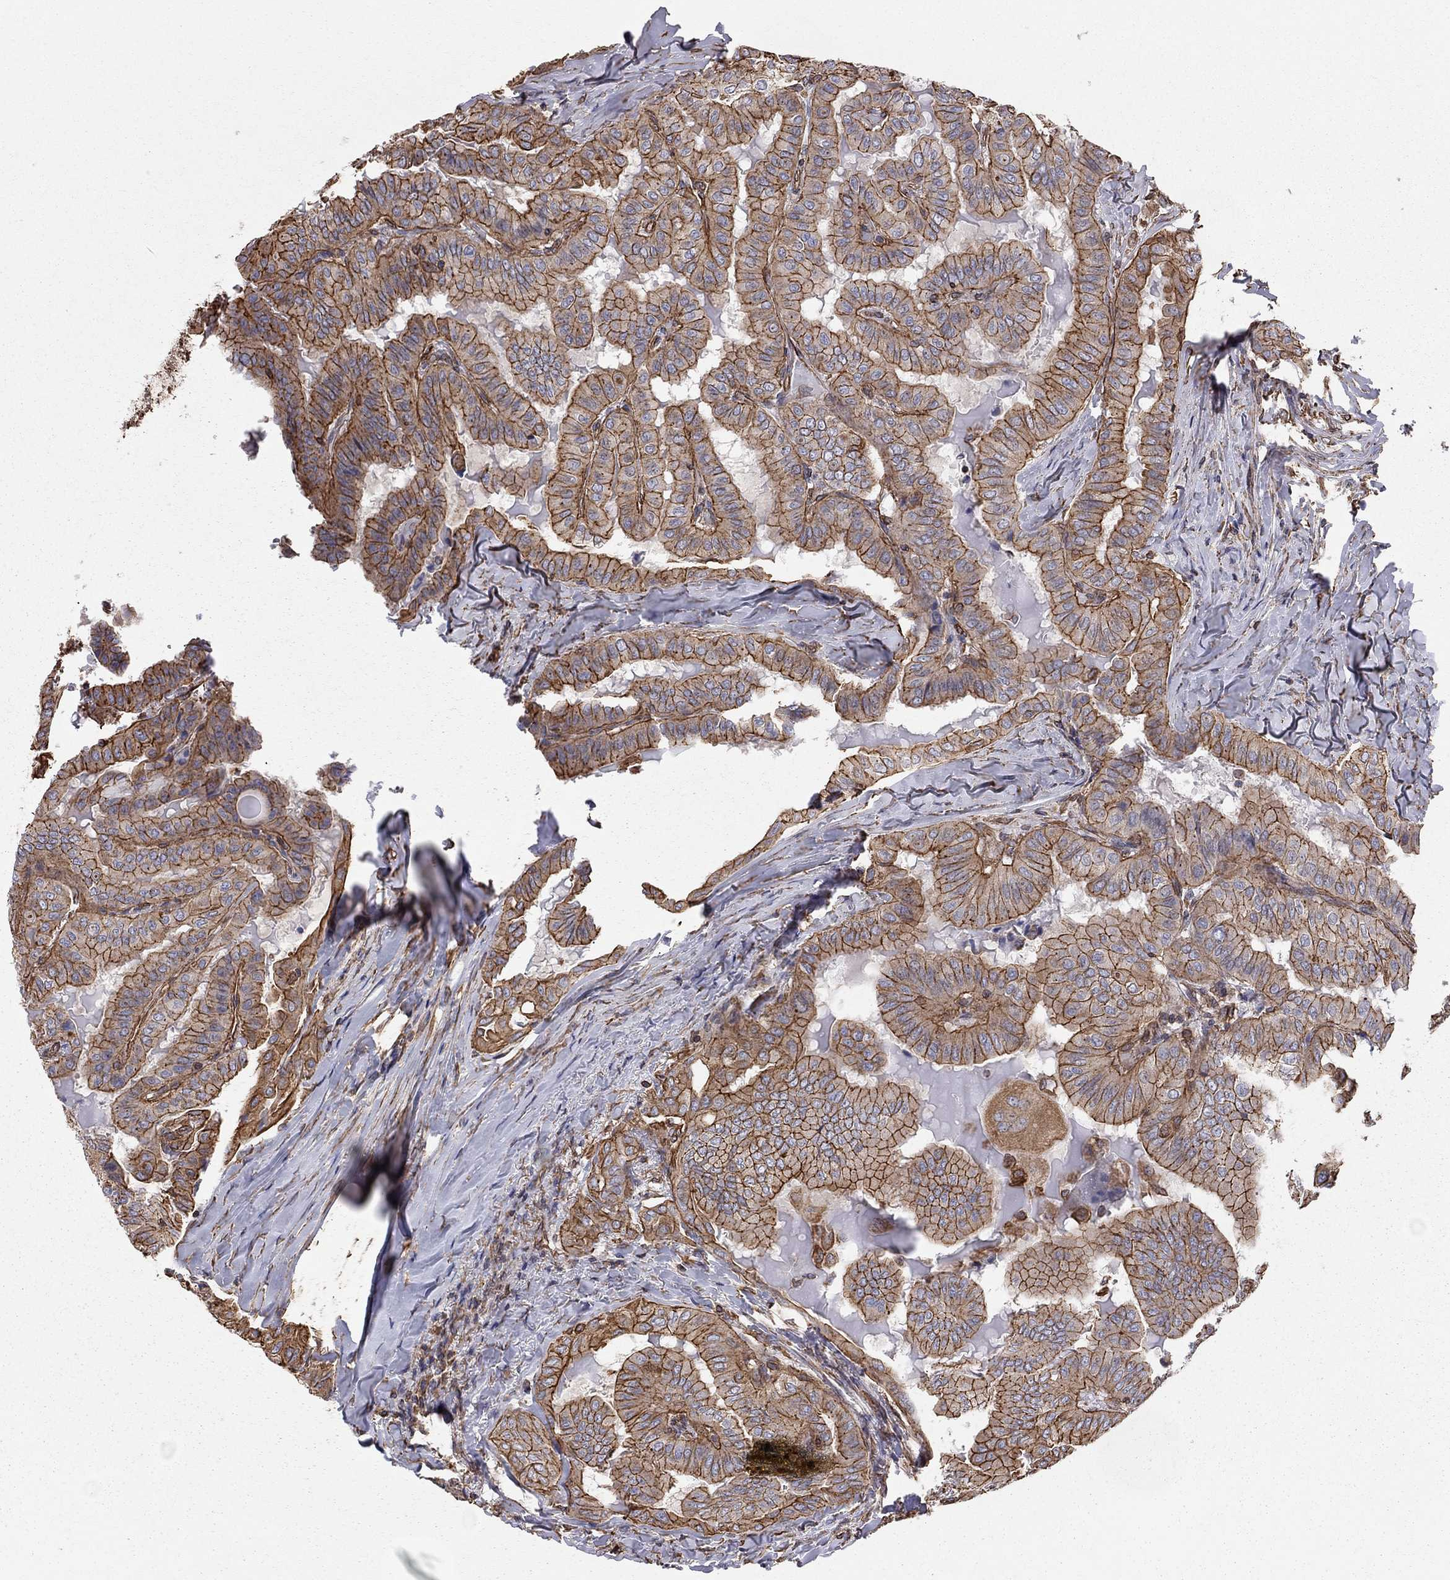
{"staining": {"intensity": "strong", "quantity": ">75%", "location": "cytoplasmic/membranous"}, "tissue": "thyroid cancer", "cell_type": "Tumor cells", "image_type": "cancer", "snomed": [{"axis": "morphology", "description": "Papillary adenocarcinoma, NOS"}, {"axis": "topography", "description": "Thyroid gland"}], "caption": "Brown immunohistochemical staining in thyroid cancer (papillary adenocarcinoma) exhibits strong cytoplasmic/membranous expression in approximately >75% of tumor cells.", "gene": "BICDL2", "patient": {"sex": "female", "age": 68}}